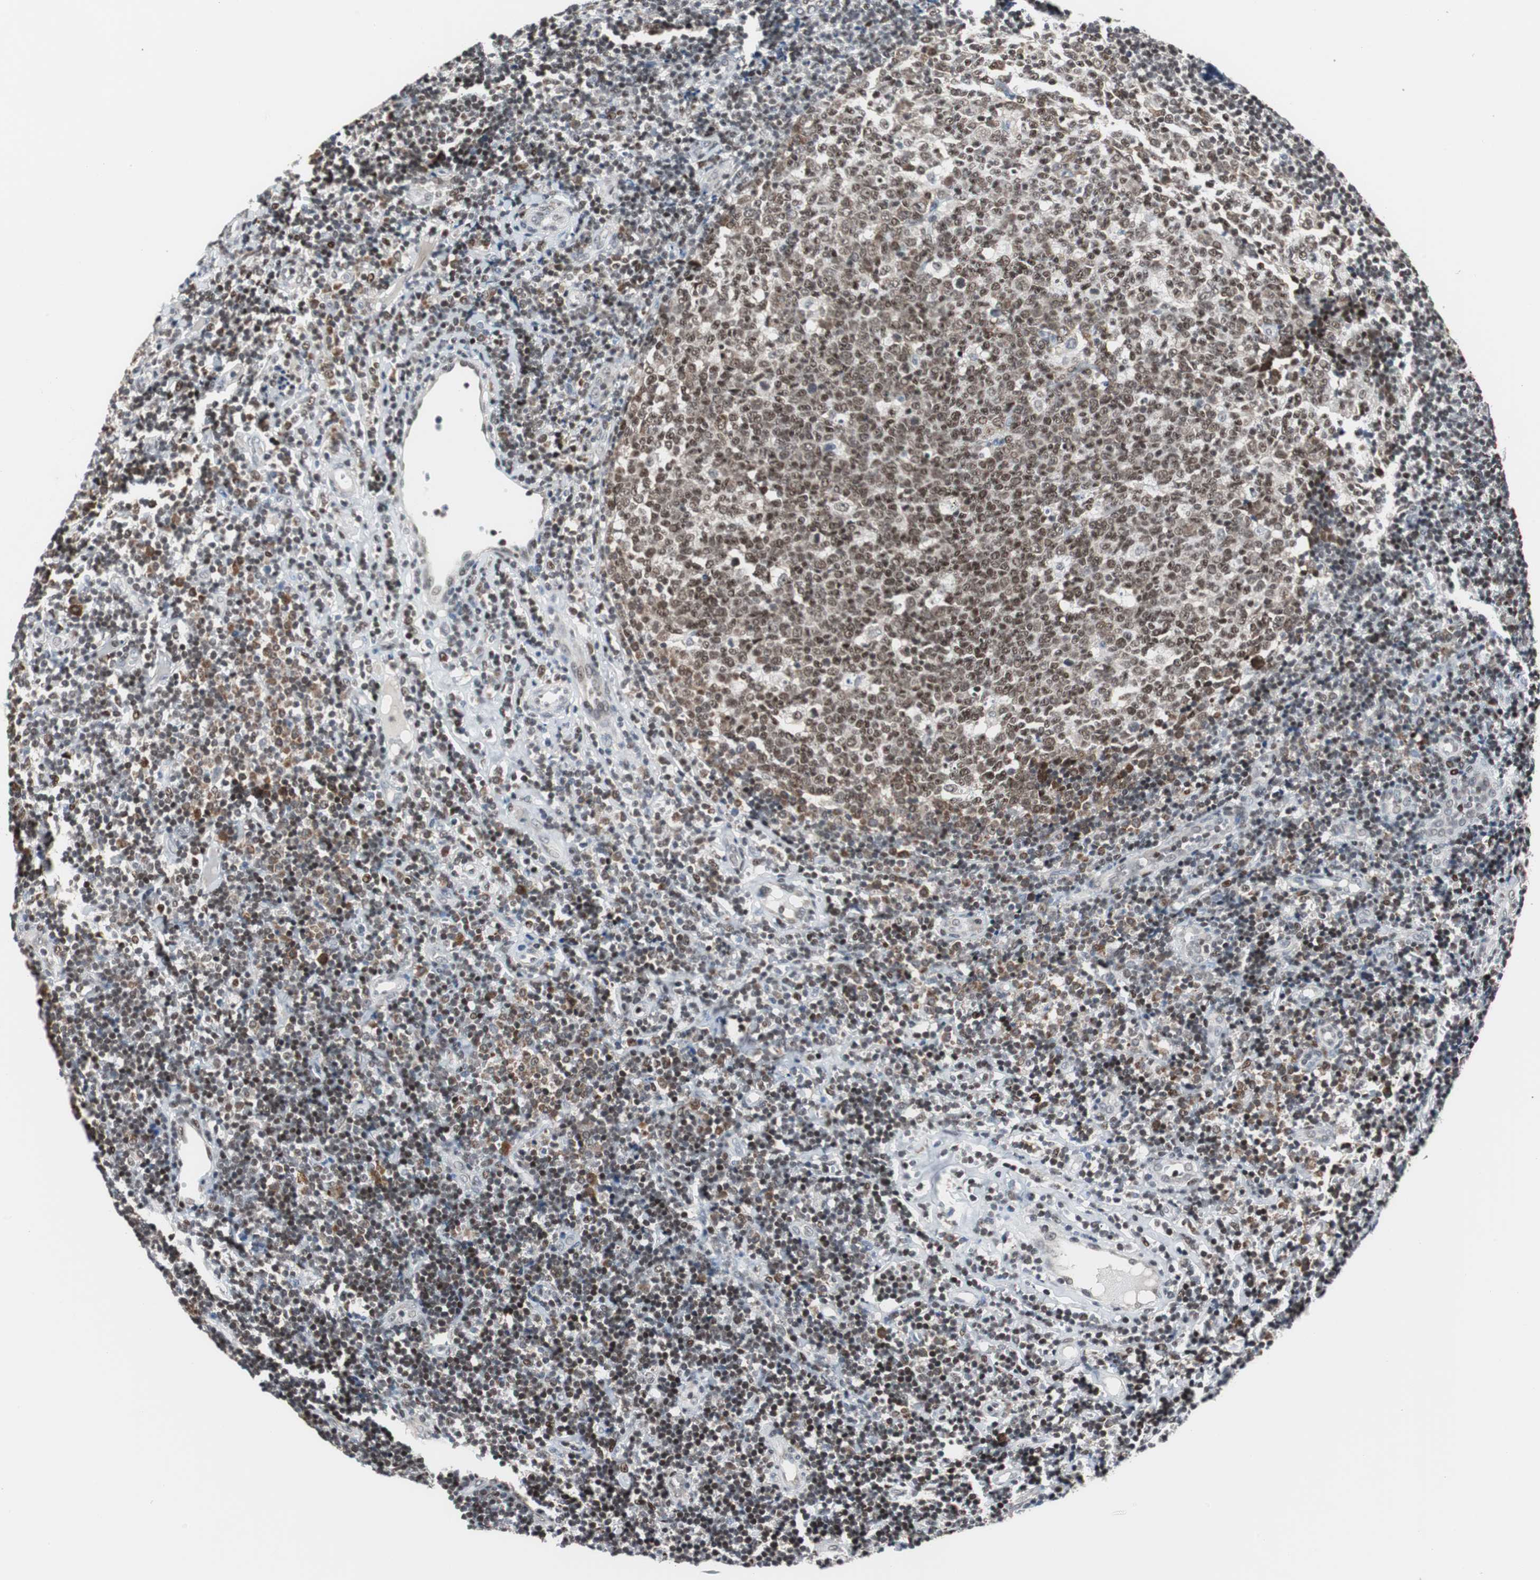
{"staining": {"intensity": "strong", "quantity": ">75%", "location": "nuclear"}, "tissue": "tonsil", "cell_type": "Germinal center cells", "image_type": "normal", "snomed": [{"axis": "morphology", "description": "Normal tissue, NOS"}, {"axis": "topography", "description": "Tonsil"}], "caption": "Immunohistochemistry (DAB) staining of normal human tonsil demonstrates strong nuclear protein positivity in about >75% of germinal center cells.", "gene": "ZHX2", "patient": {"sex": "female", "age": 40}}